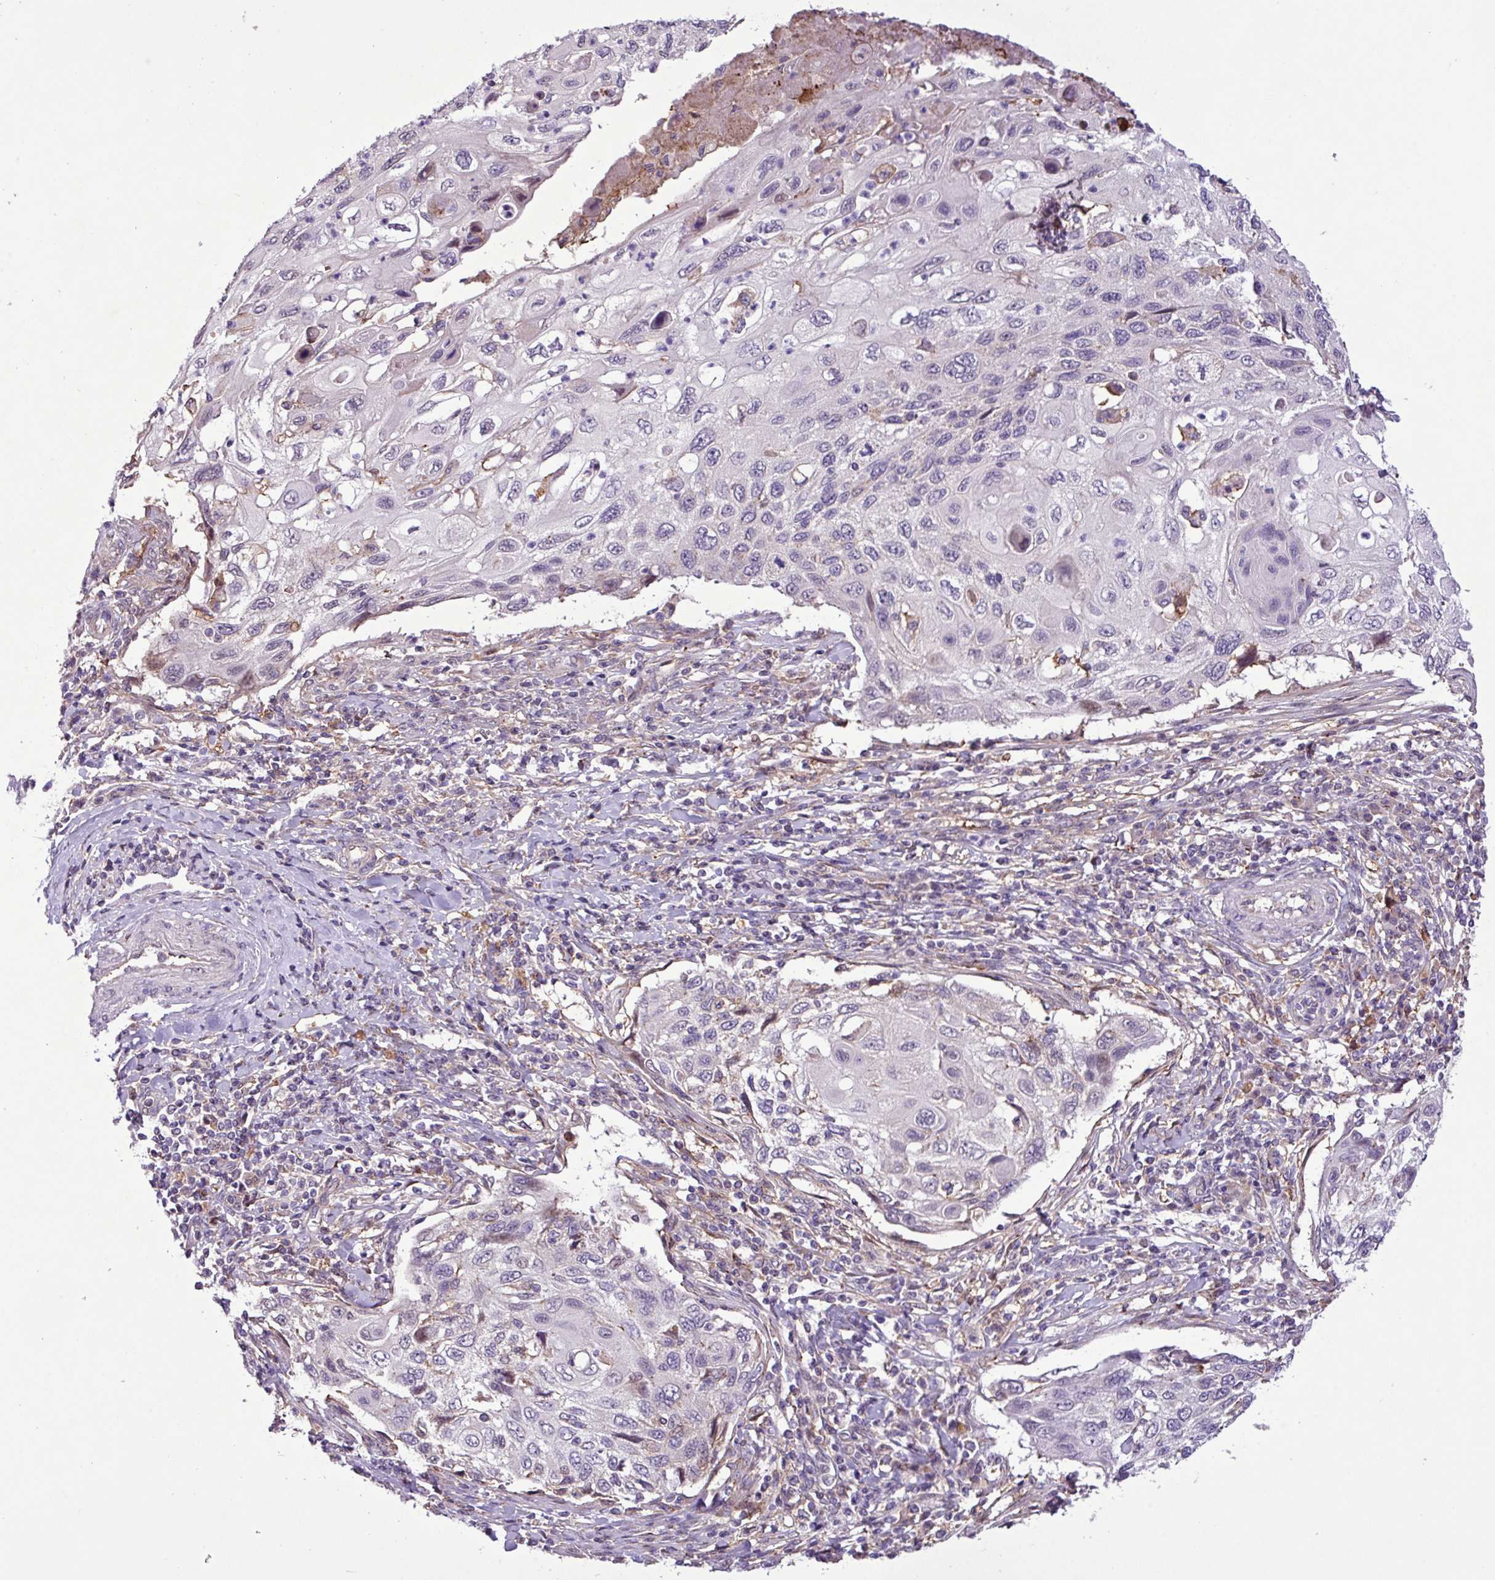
{"staining": {"intensity": "negative", "quantity": "none", "location": "none"}, "tissue": "cervical cancer", "cell_type": "Tumor cells", "image_type": "cancer", "snomed": [{"axis": "morphology", "description": "Squamous cell carcinoma, NOS"}, {"axis": "topography", "description": "Cervix"}], "caption": "IHC photomicrograph of neoplastic tissue: human squamous cell carcinoma (cervical) stained with DAB (3,3'-diaminobenzidine) exhibits no significant protein positivity in tumor cells.", "gene": "RPP25L", "patient": {"sex": "female", "age": 70}}